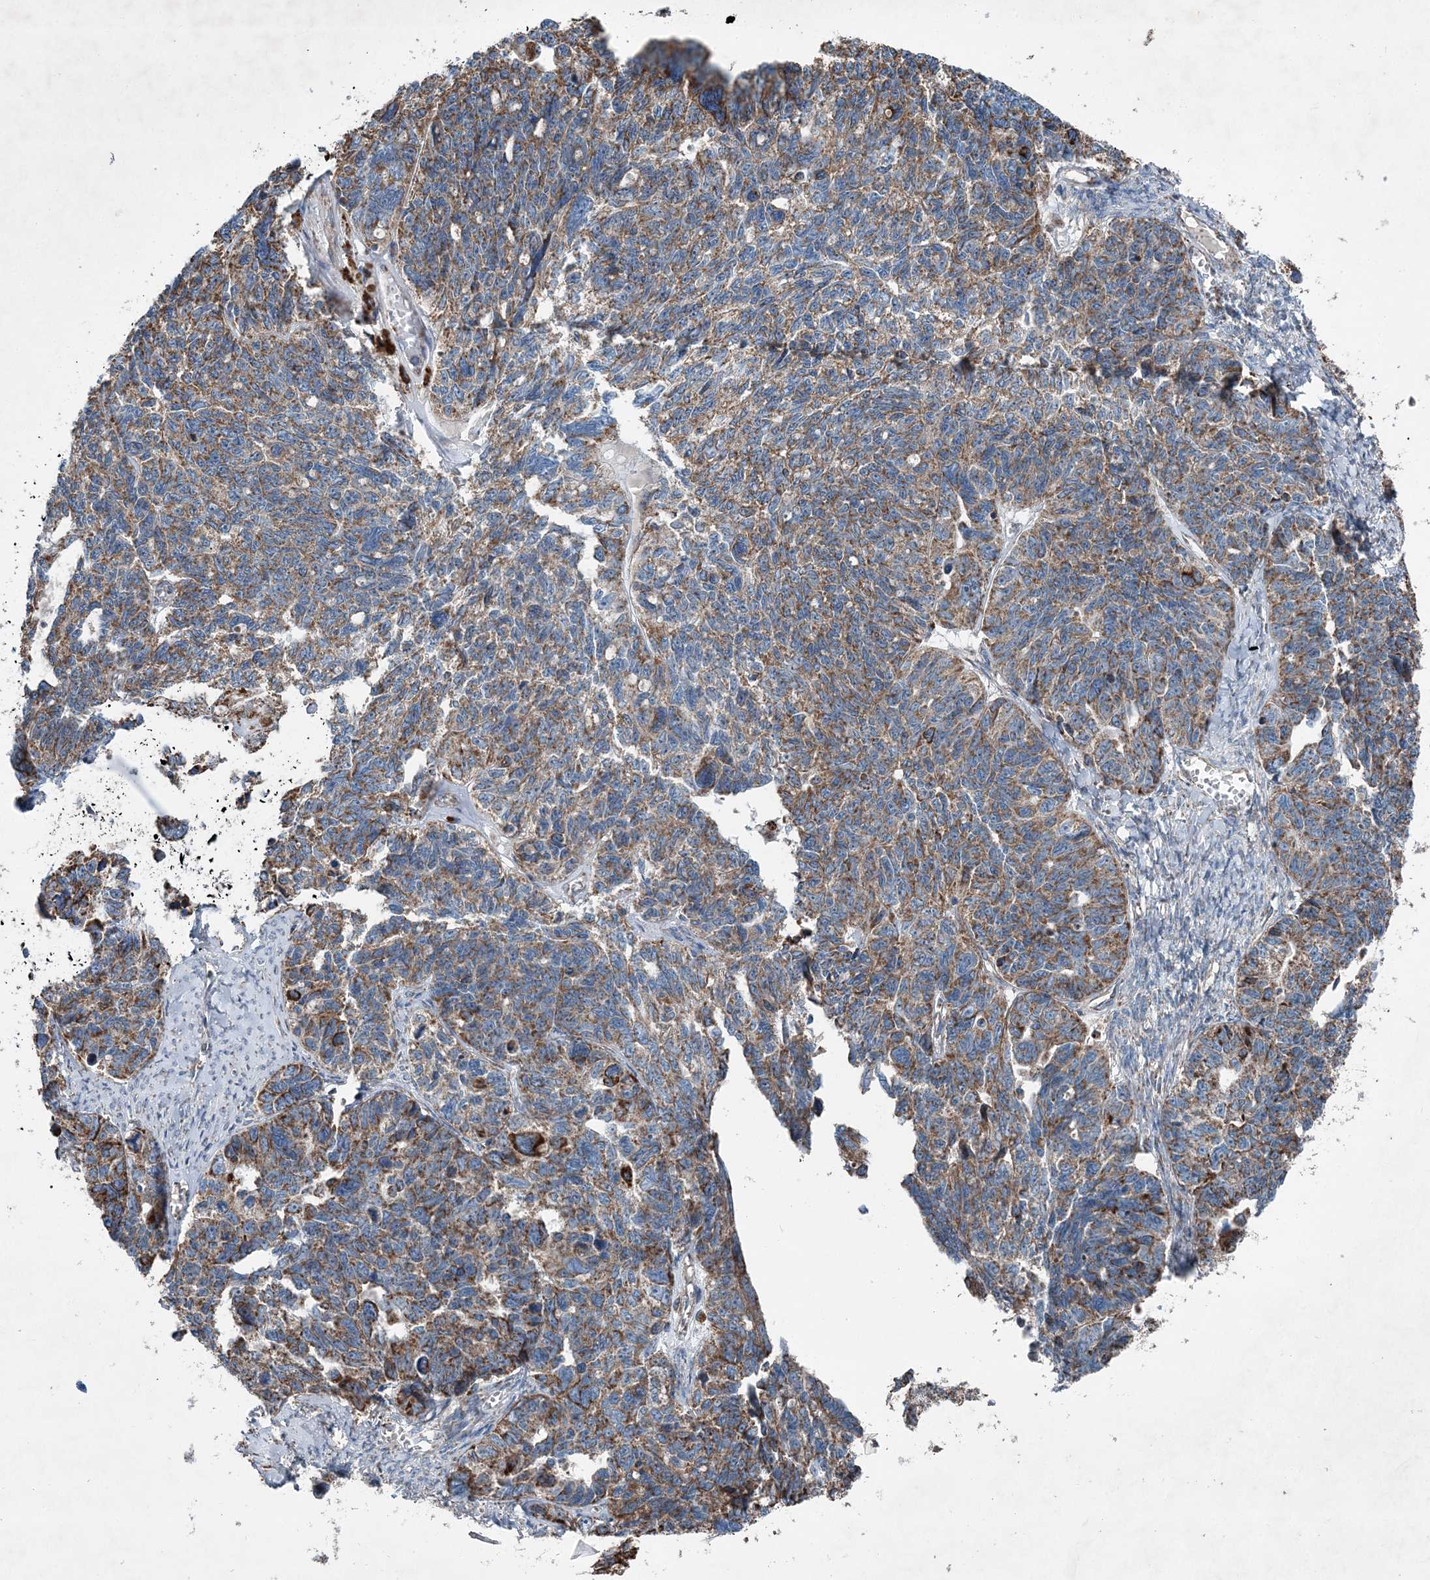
{"staining": {"intensity": "moderate", "quantity": ">75%", "location": "cytoplasmic/membranous"}, "tissue": "ovarian cancer", "cell_type": "Tumor cells", "image_type": "cancer", "snomed": [{"axis": "morphology", "description": "Cystadenocarcinoma, serous, NOS"}, {"axis": "topography", "description": "Ovary"}], "caption": "An immunohistochemistry micrograph of neoplastic tissue is shown. Protein staining in brown shows moderate cytoplasmic/membranous positivity in serous cystadenocarcinoma (ovarian) within tumor cells. (DAB = brown stain, brightfield microscopy at high magnification).", "gene": "SPAG16", "patient": {"sex": "female", "age": 79}}